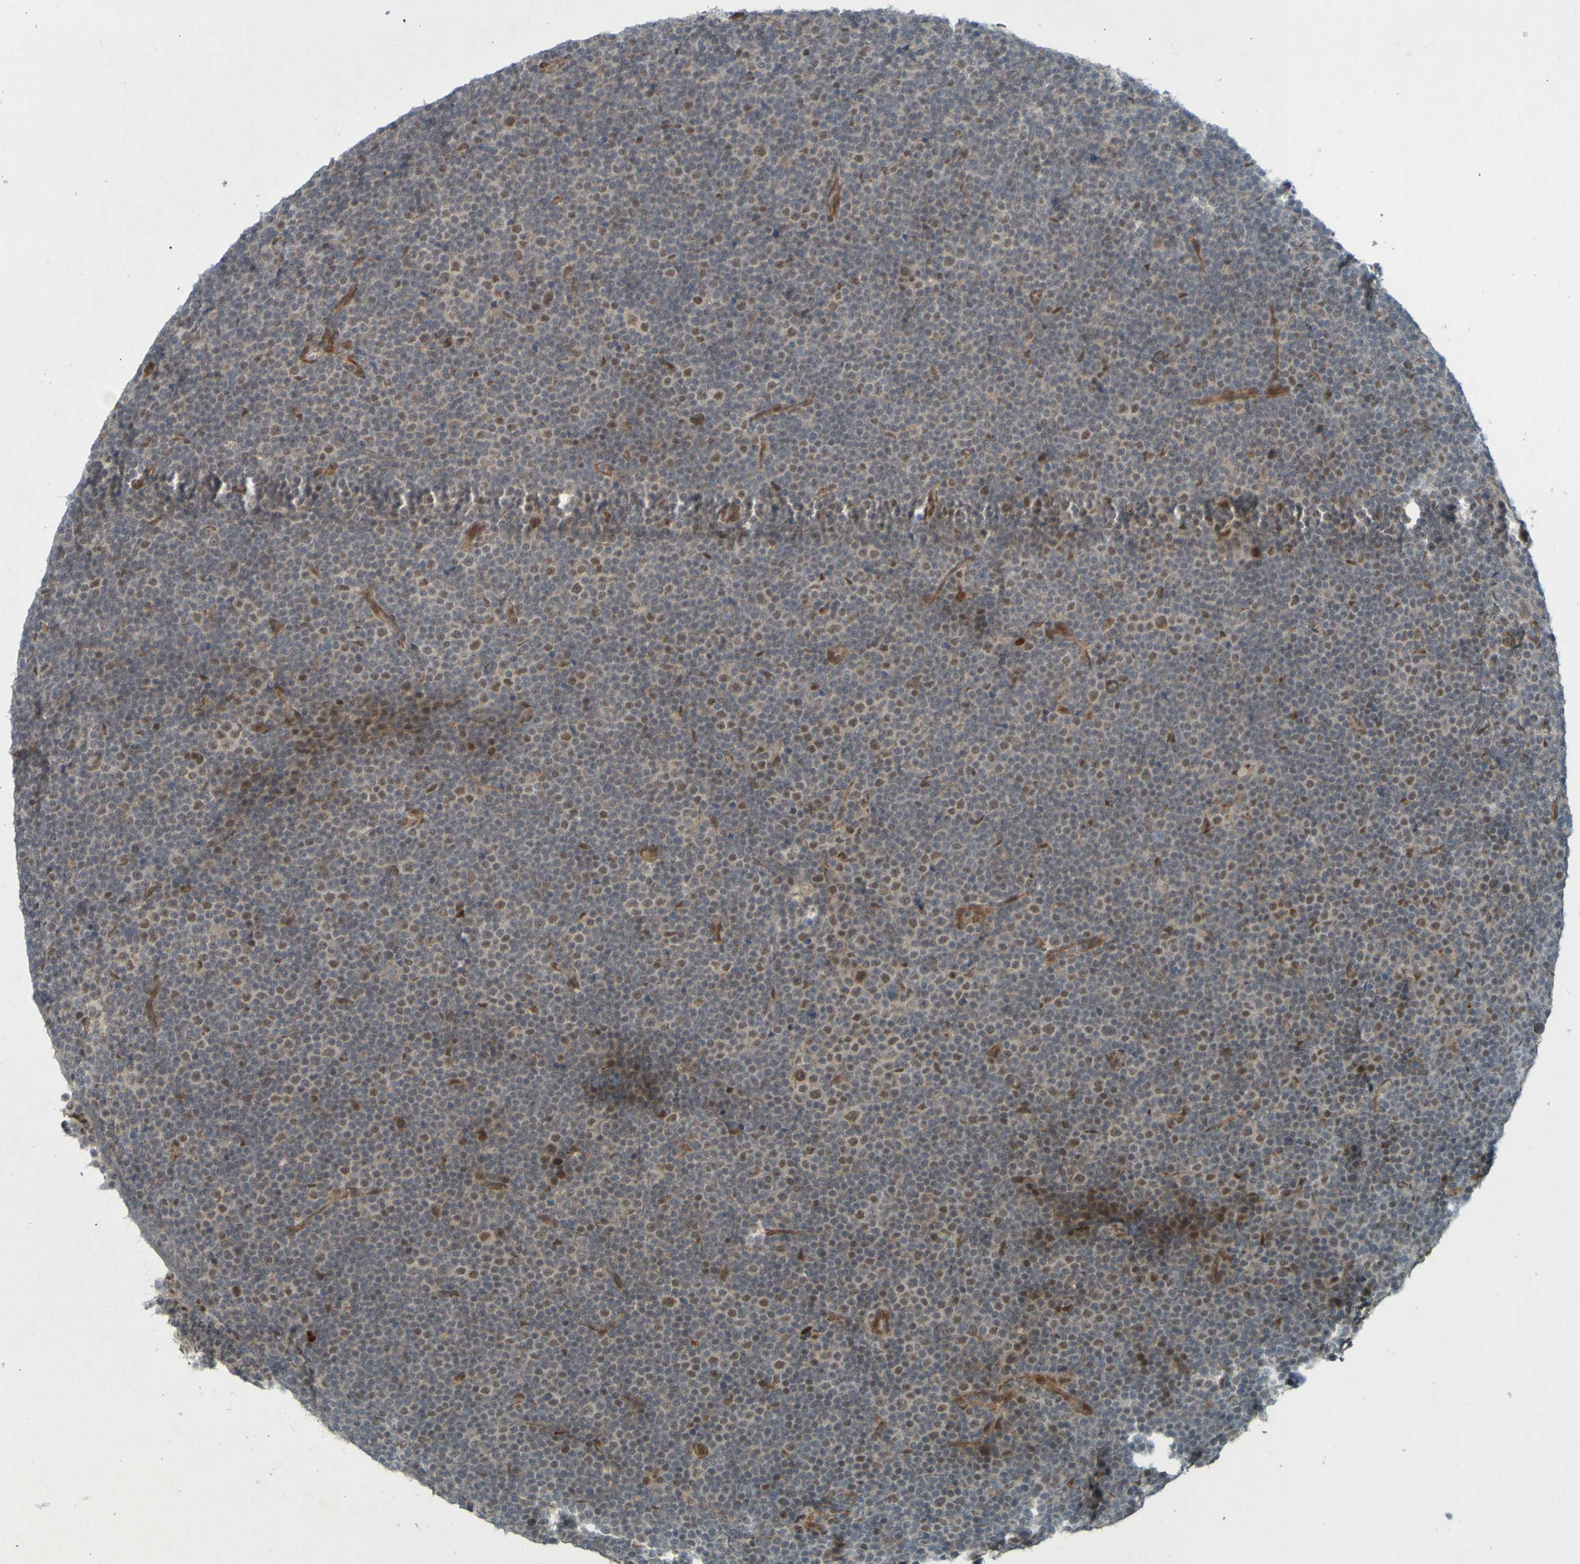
{"staining": {"intensity": "moderate", "quantity": "25%-75%", "location": "nuclear"}, "tissue": "lymphoma", "cell_type": "Tumor cells", "image_type": "cancer", "snomed": [{"axis": "morphology", "description": "Malignant lymphoma, non-Hodgkin's type, Low grade"}, {"axis": "topography", "description": "Lymph node"}], "caption": "Malignant lymphoma, non-Hodgkin's type (low-grade) stained with IHC displays moderate nuclear expression in about 25%-75% of tumor cells.", "gene": "MCPH1", "patient": {"sex": "female", "age": 67}}